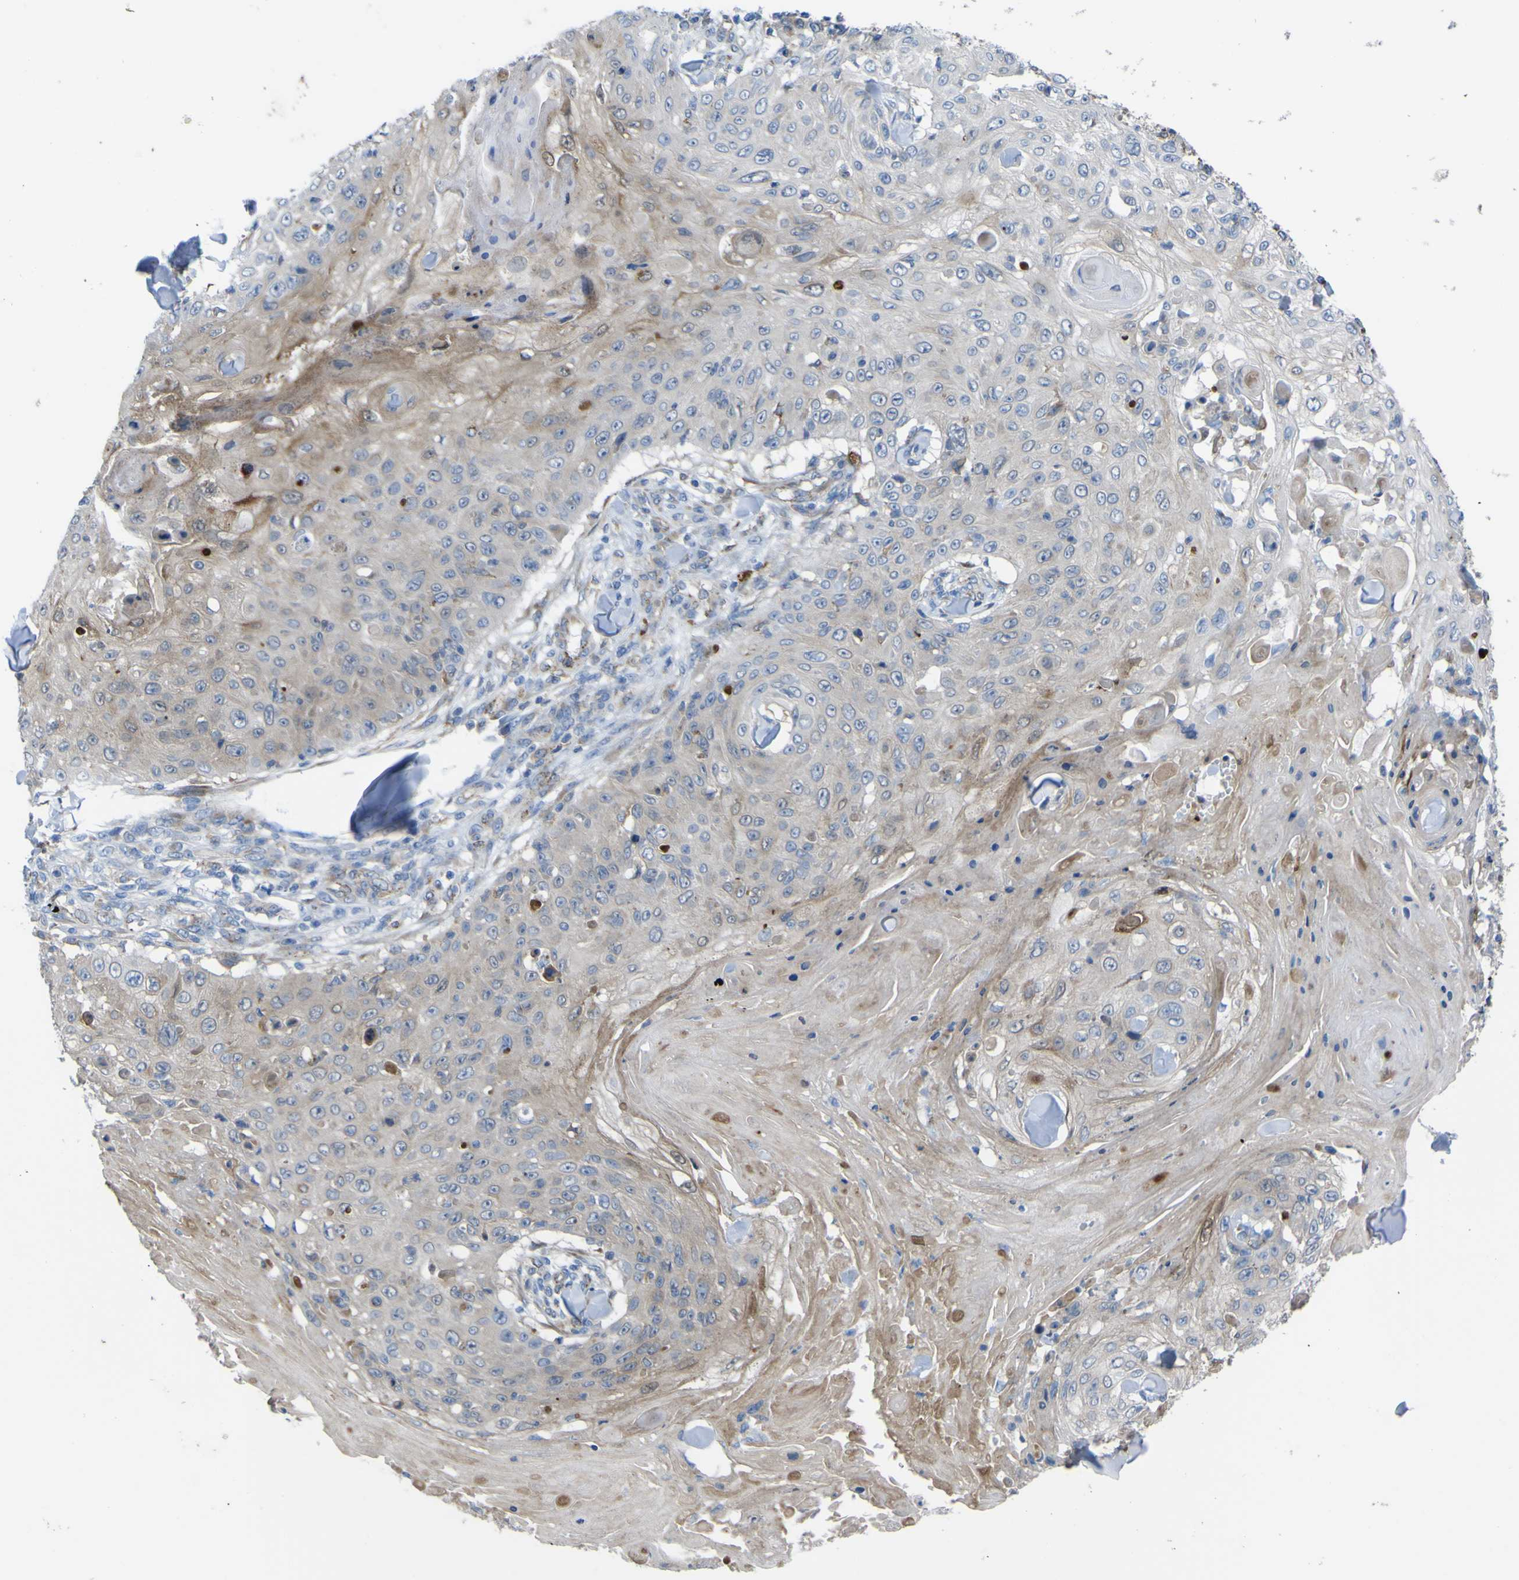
{"staining": {"intensity": "weak", "quantity": "<25%", "location": "cytoplasmic/membranous"}, "tissue": "skin cancer", "cell_type": "Tumor cells", "image_type": "cancer", "snomed": [{"axis": "morphology", "description": "Squamous cell carcinoma, NOS"}, {"axis": "topography", "description": "Skin"}], "caption": "Protein analysis of skin cancer reveals no significant staining in tumor cells.", "gene": "CST3", "patient": {"sex": "male", "age": 86}}